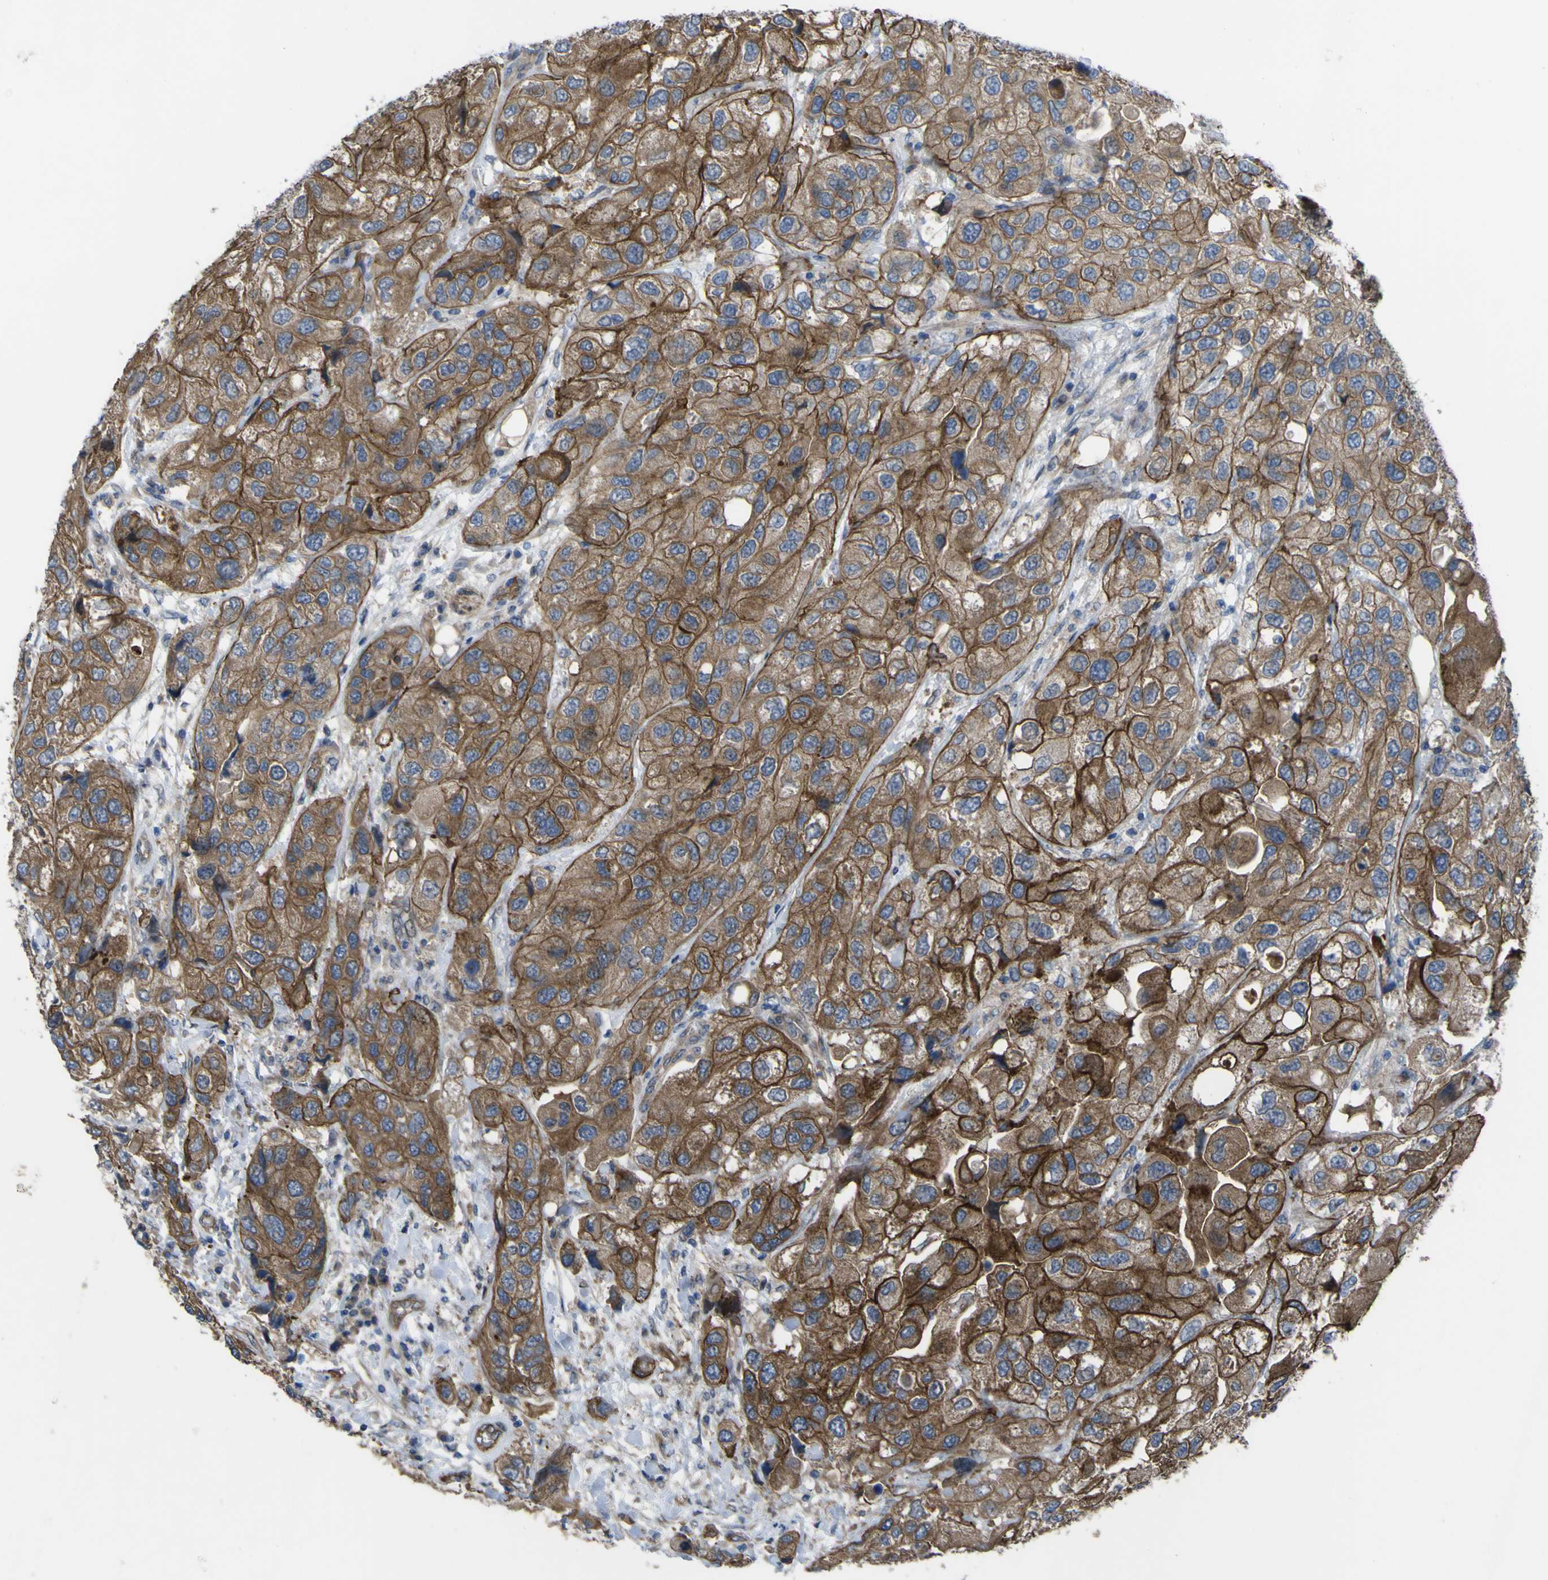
{"staining": {"intensity": "moderate", "quantity": ">75%", "location": "cytoplasmic/membranous"}, "tissue": "urothelial cancer", "cell_type": "Tumor cells", "image_type": "cancer", "snomed": [{"axis": "morphology", "description": "Urothelial carcinoma, High grade"}, {"axis": "topography", "description": "Urinary bladder"}], "caption": "Immunohistochemistry micrograph of high-grade urothelial carcinoma stained for a protein (brown), which exhibits medium levels of moderate cytoplasmic/membranous positivity in approximately >75% of tumor cells.", "gene": "FBXO30", "patient": {"sex": "female", "age": 64}}